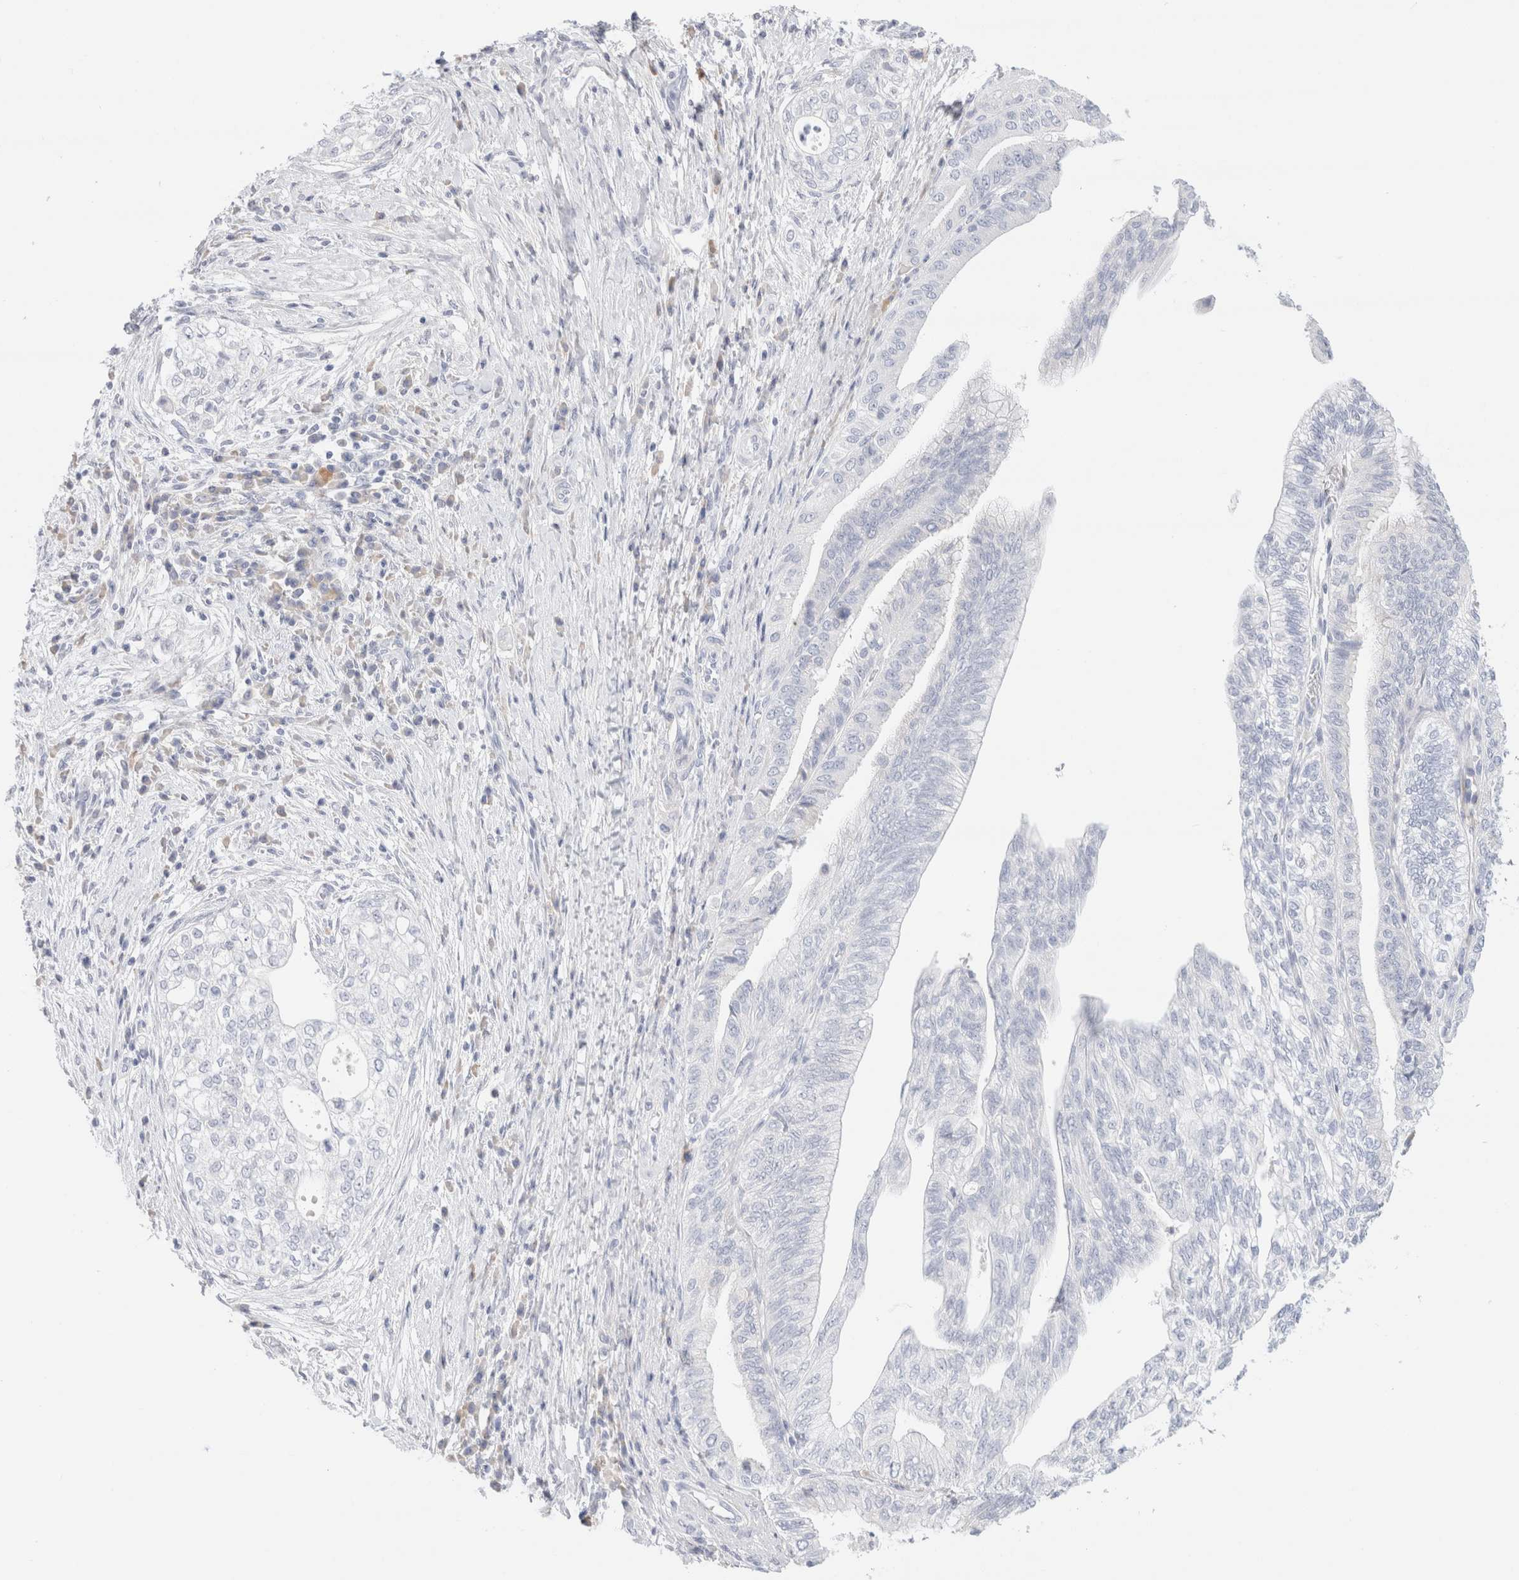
{"staining": {"intensity": "negative", "quantity": "none", "location": "none"}, "tissue": "pancreatic cancer", "cell_type": "Tumor cells", "image_type": "cancer", "snomed": [{"axis": "morphology", "description": "Adenocarcinoma, NOS"}, {"axis": "topography", "description": "Pancreas"}], "caption": "This is an immunohistochemistry (IHC) image of human pancreatic adenocarcinoma. There is no expression in tumor cells.", "gene": "GADD45G", "patient": {"sex": "male", "age": 72}}